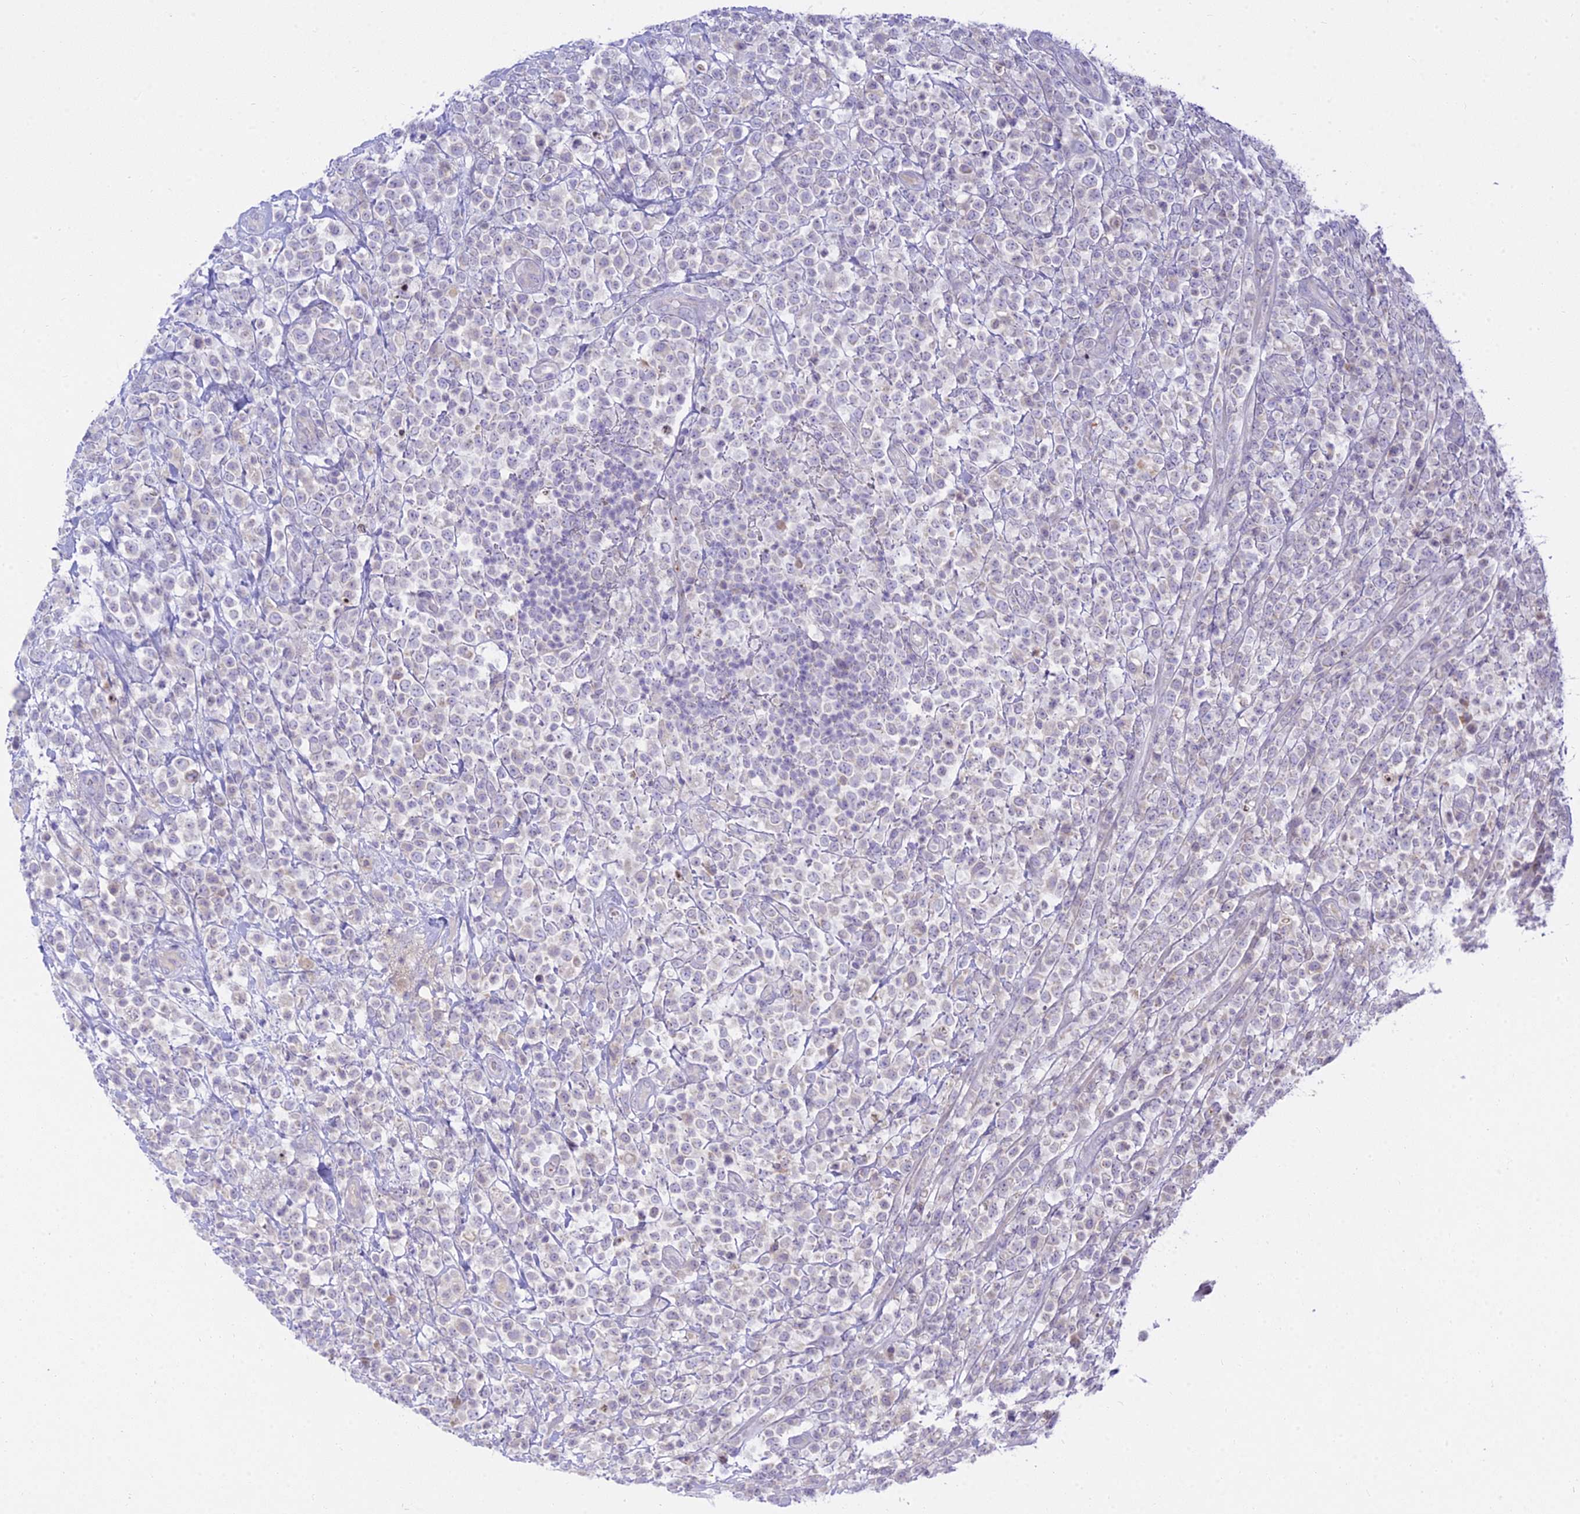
{"staining": {"intensity": "negative", "quantity": "none", "location": "none"}, "tissue": "lymphoma", "cell_type": "Tumor cells", "image_type": "cancer", "snomed": [{"axis": "morphology", "description": "Malignant lymphoma, non-Hodgkin's type, High grade"}, {"axis": "topography", "description": "Colon"}], "caption": "A high-resolution image shows immunohistochemistry staining of high-grade malignant lymphoma, non-Hodgkin's type, which demonstrates no significant staining in tumor cells.", "gene": "TMEM40", "patient": {"sex": "female", "age": 53}}